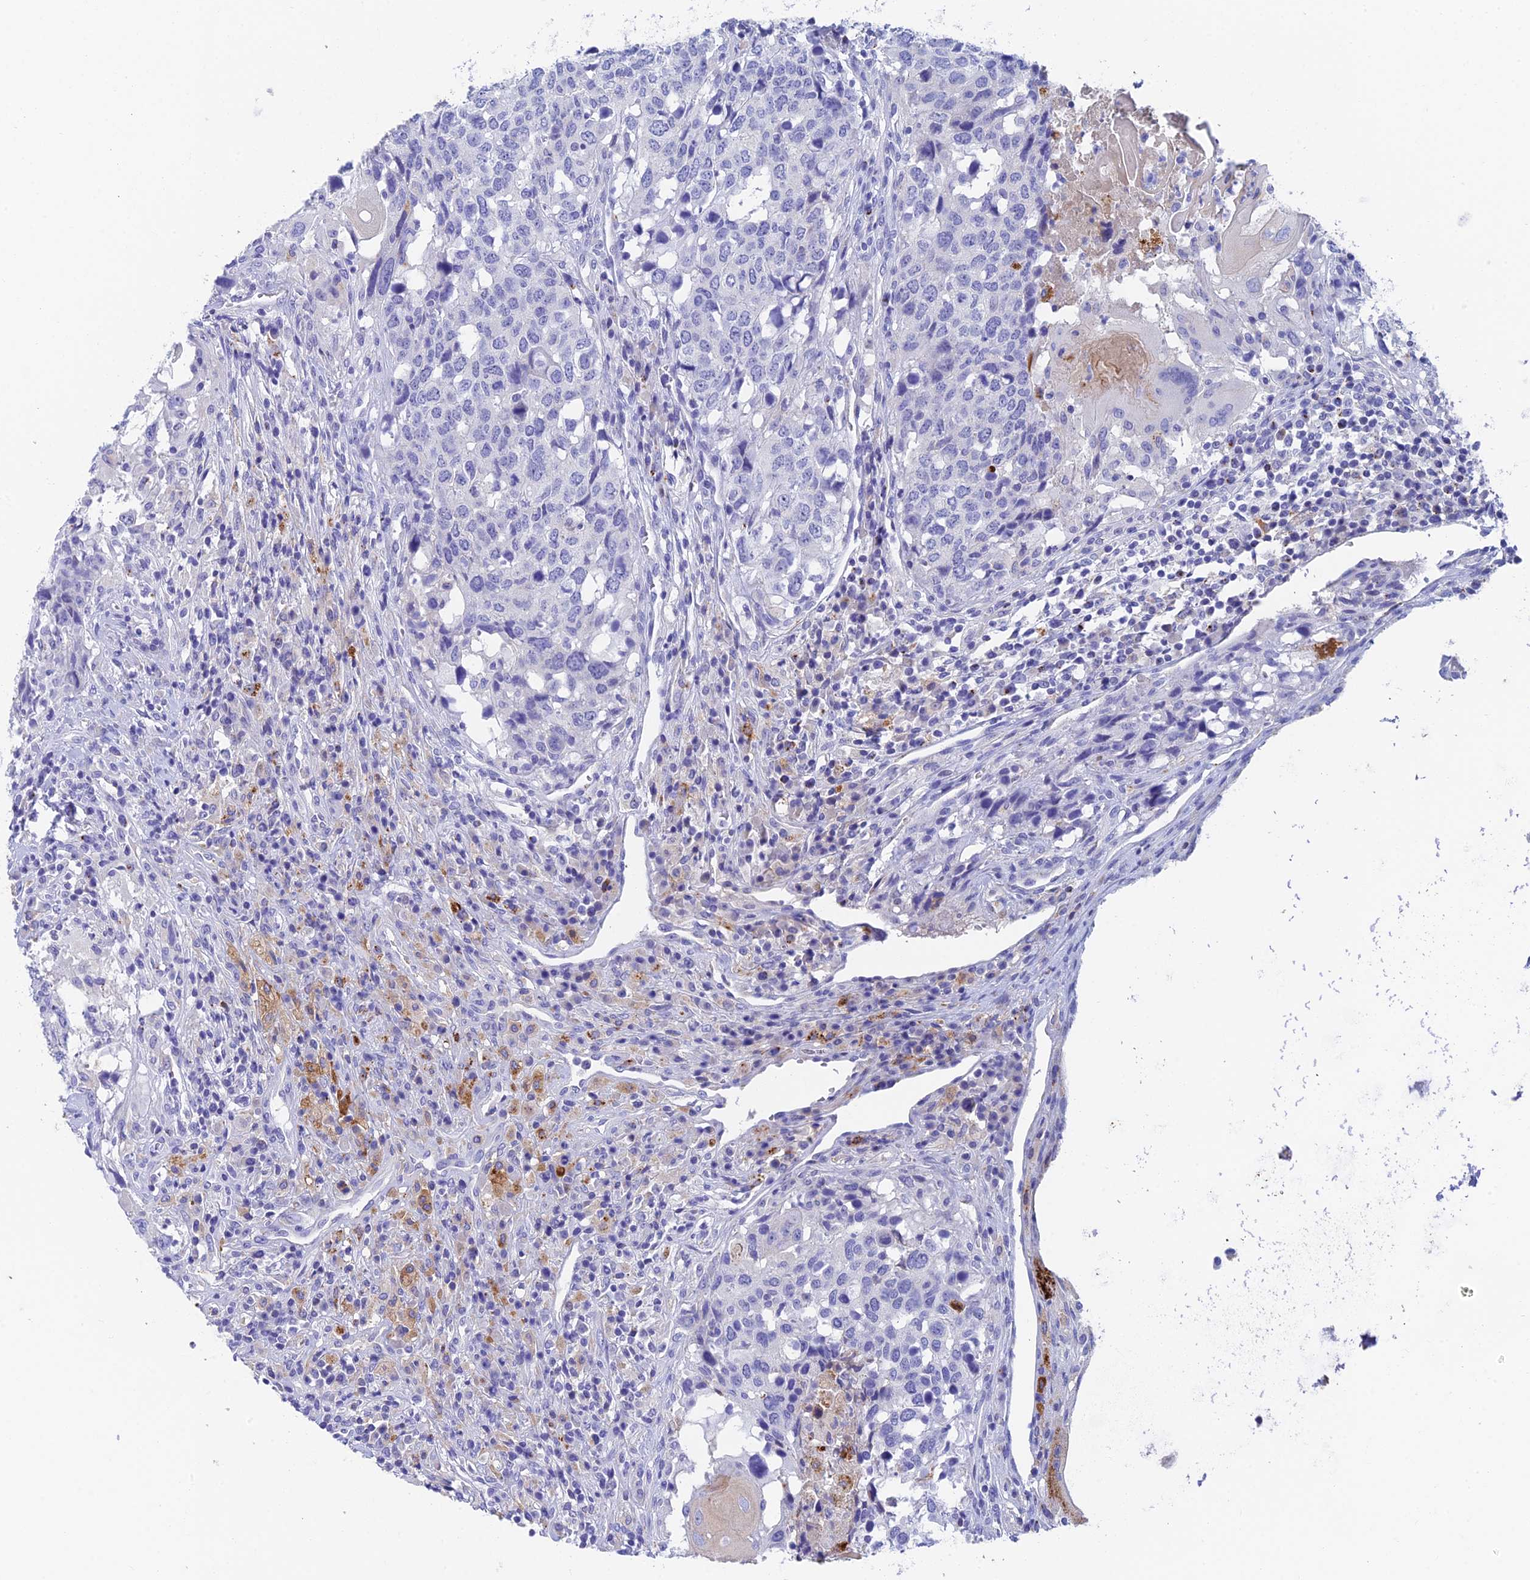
{"staining": {"intensity": "negative", "quantity": "none", "location": "none"}, "tissue": "head and neck cancer", "cell_type": "Tumor cells", "image_type": "cancer", "snomed": [{"axis": "morphology", "description": "Squamous cell carcinoma, NOS"}, {"axis": "topography", "description": "Head-Neck"}], "caption": "A high-resolution photomicrograph shows immunohistochemistry staining of squamous cell carcinoma (head and neck), which exhibits no significant expression in tumor cells. (Brightfield microscopy of DAB IHC at high magnification).", "gene": "ADAMTS13", "patient": {"sex": "male", "age": 66}}